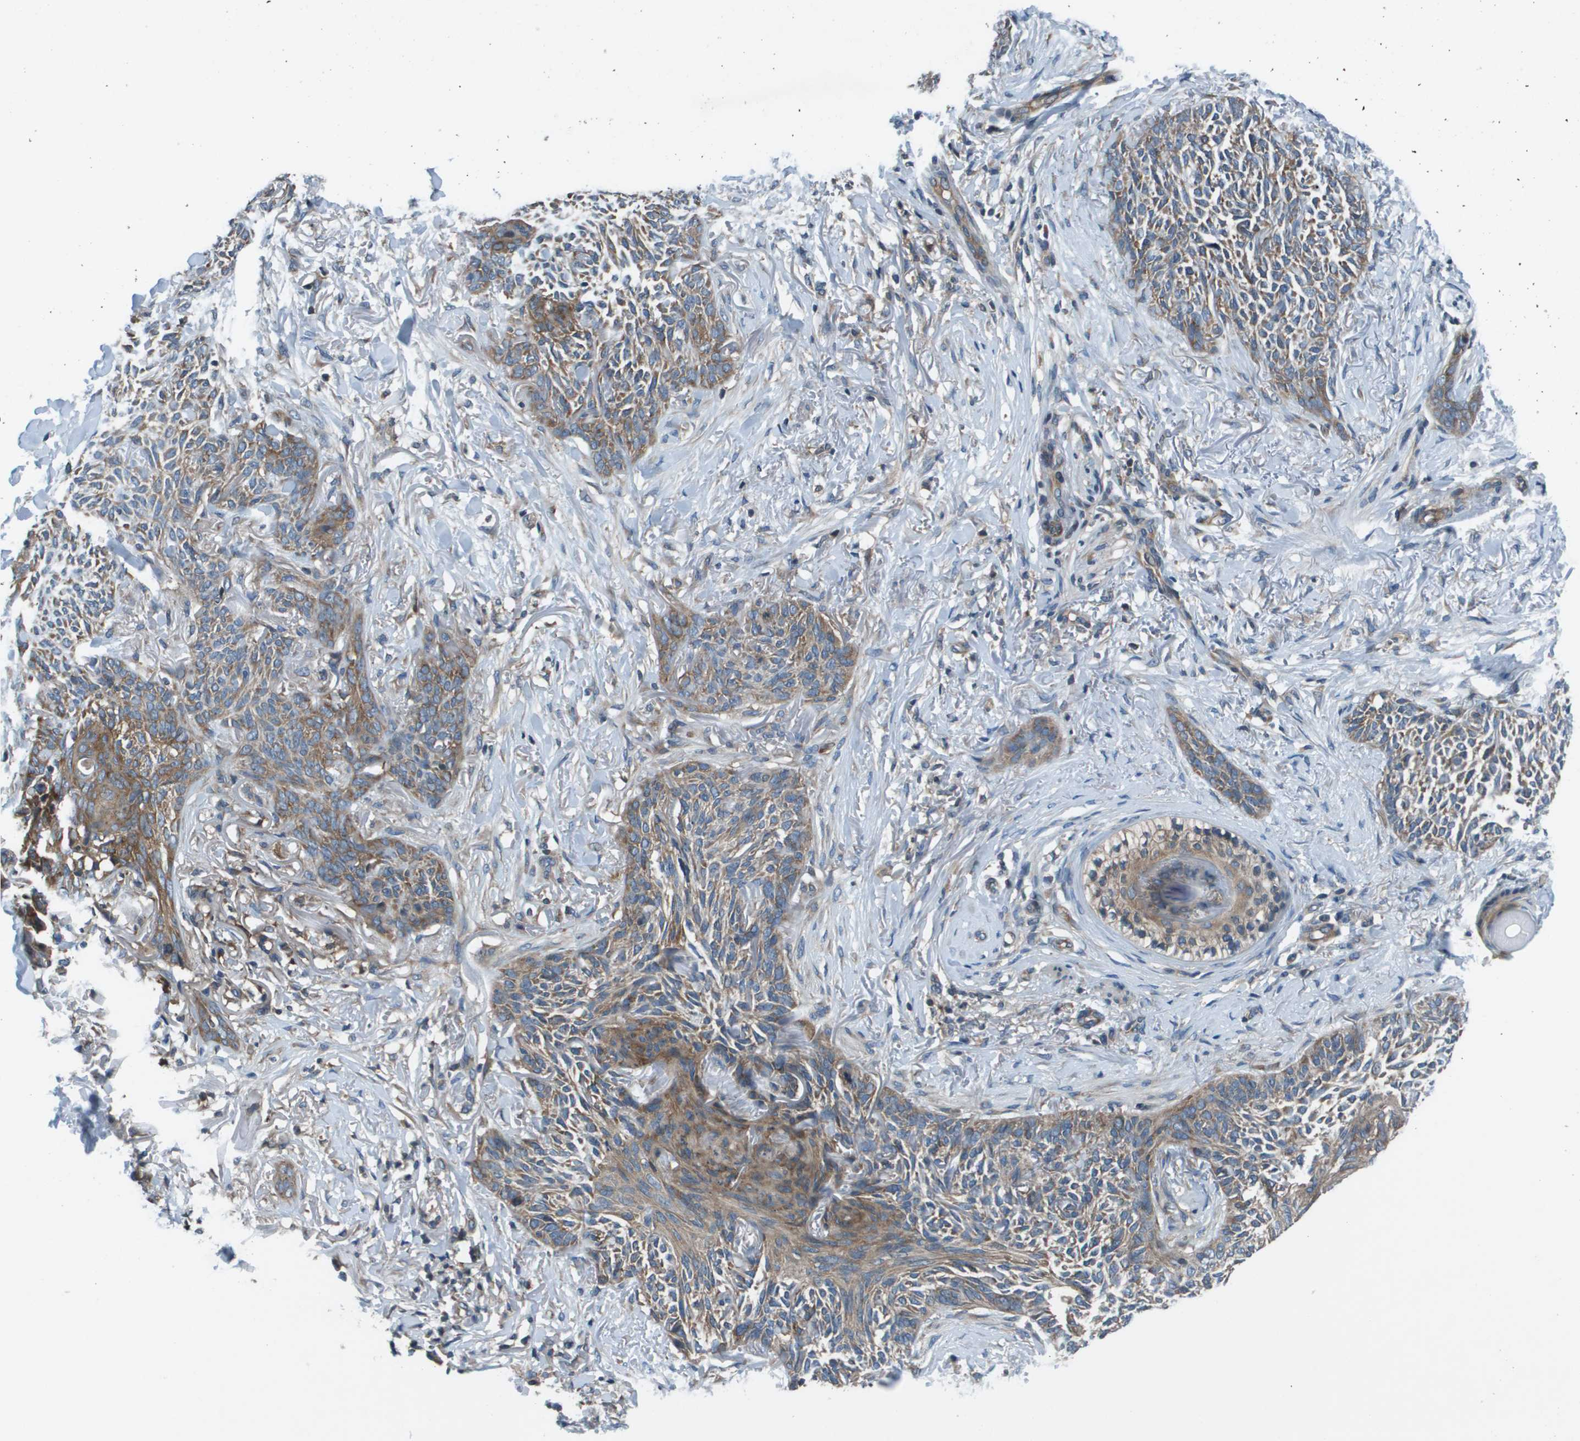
{"staining": {"intensity": "moderate", "quantity": "25%-75%", "location": "cytoplasmic/membranous"}, "tissue": "skin cancer", "cell_type": "Tumor cells", "image_type": "cancer", "snomed": [{"axis": "morphology", "description": "Basal cell carcinoma"}, {"axis": "topography", "description": "Skin"}], "caption": "An image showing moderate cytoplasmic/membranous expression in about 25%-75% of tumor cells in skin cancer, as visualized by brown immunohistochemical staining.", "gene": "EIF3B", "patient": {"sex": "female", "age": 84}}